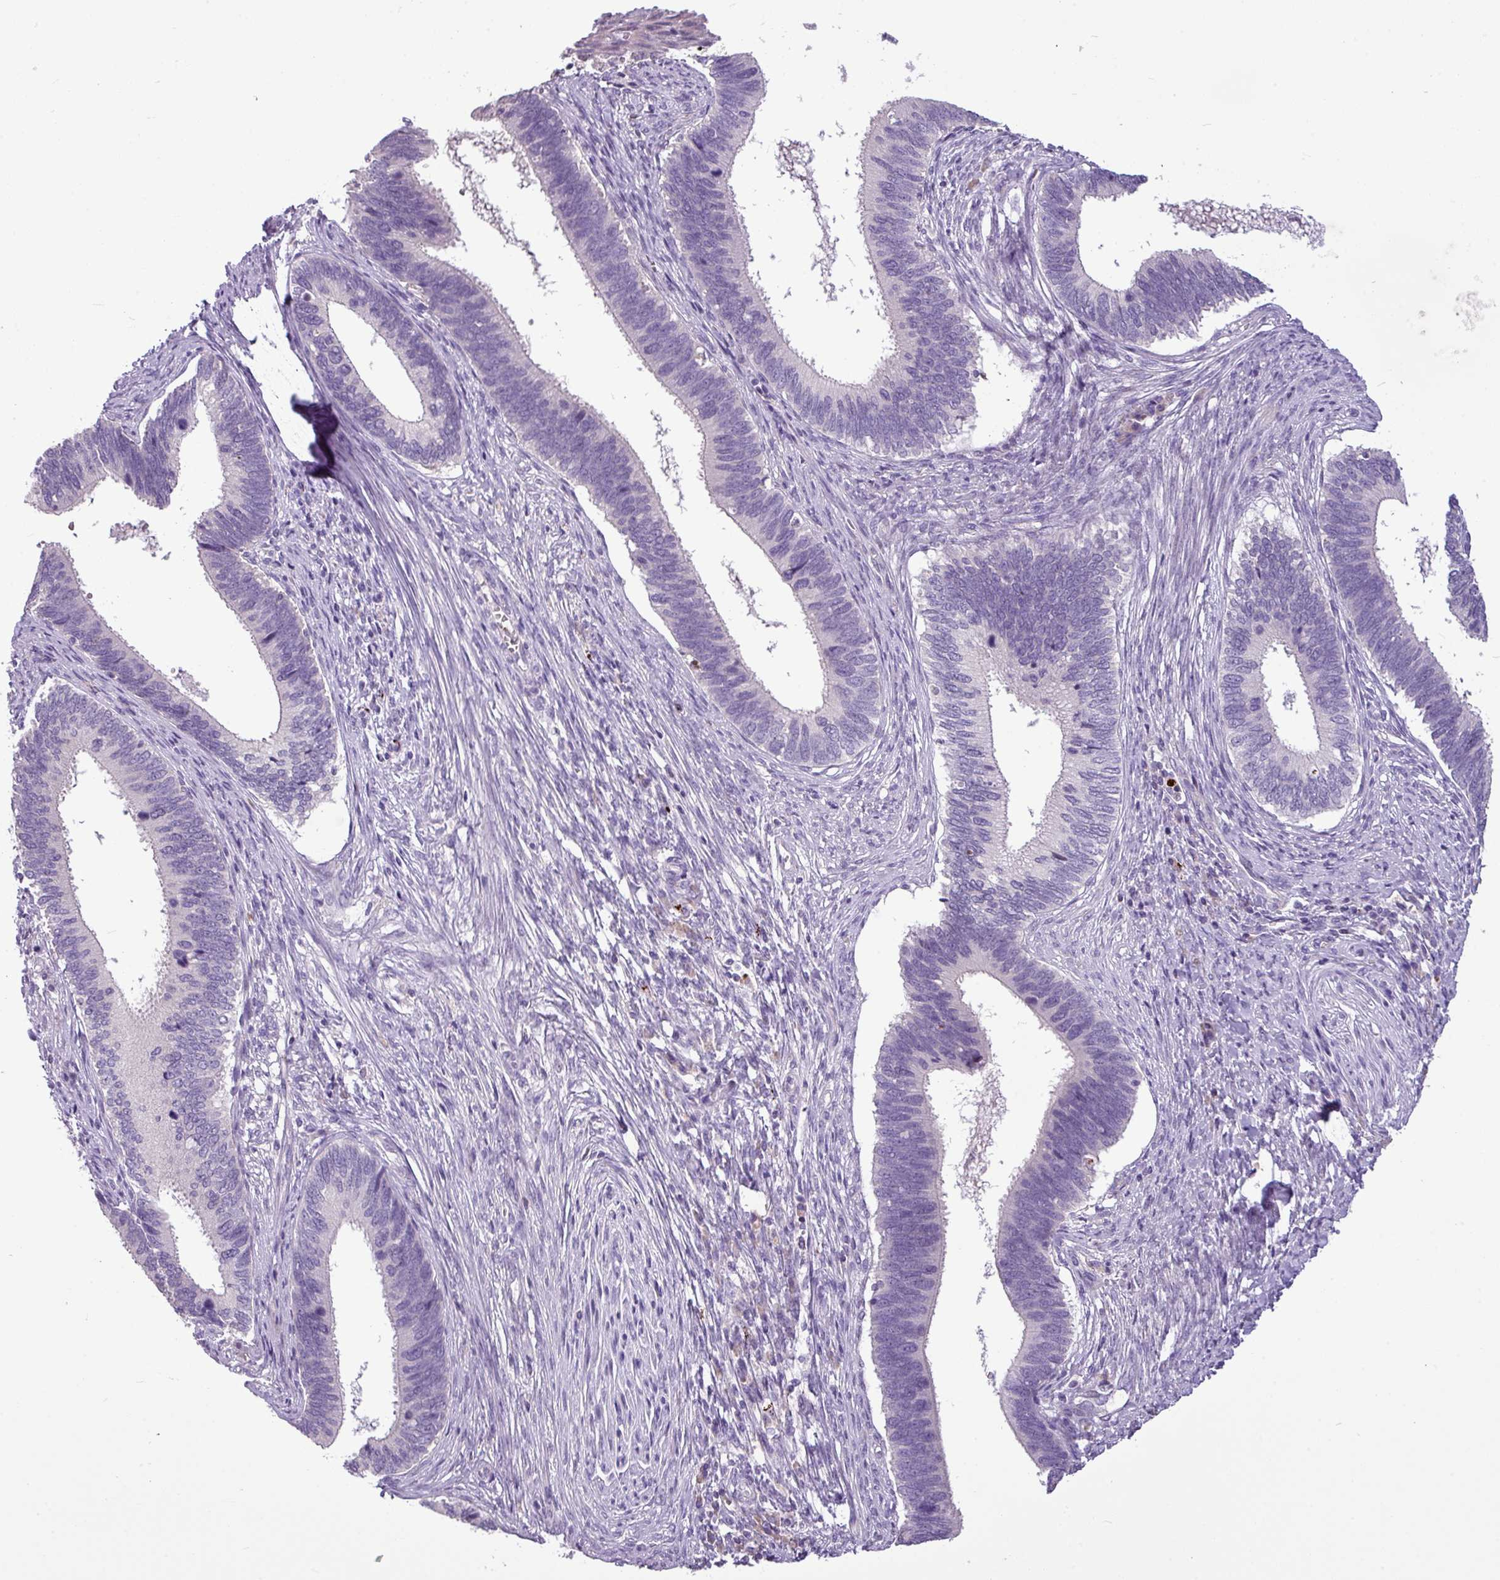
{"staining": {"intensity": "negative", "quantity": "none", "location": "none"}, "tissue": "cervical cancer", "cell_type": "Tumor cells", "image_type": "cancer", "snomed": [{"axis": "morphology", "description": "Adenocarcinoma, NOS"}, {"axis": "topography", "description": "Cervix"}], "caption": "Cervical cancer (adenocarcinoma) was stained to show a protein in brown. There is no significant expression in tumor cells.", "gene": "IL17A", "patient": {"sex": "female", "age": 42}}